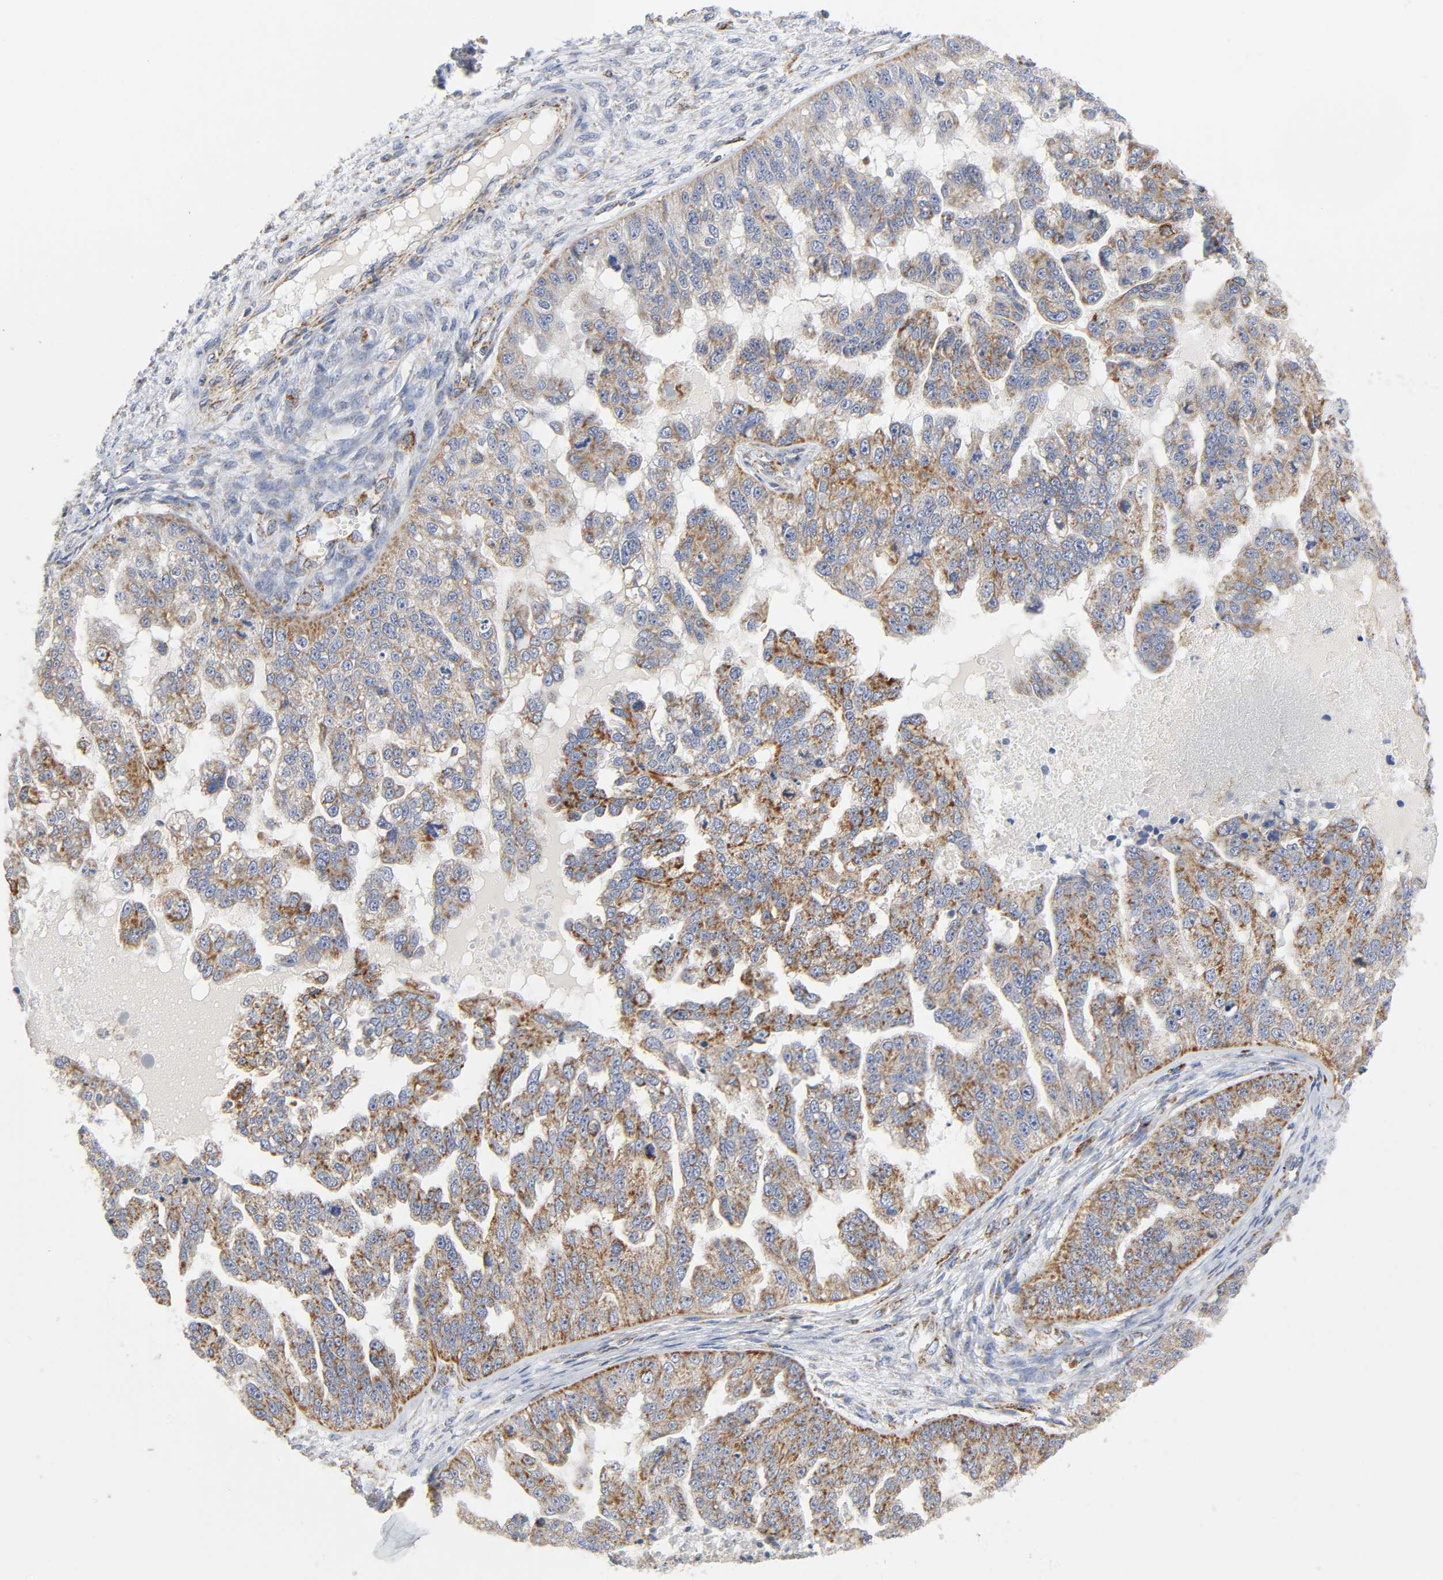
{"staining": {"intensity": "strong", "quantity": "25%-75%", "location": "cytoplasmic/membranous"}, "tissue": "ovarian cancer", "cell_type": "Tumor cells", "image_type": "cancer", "snomed": [{"axis": "morphology", "description": "Cystadenocarcinoma, serous, NOS"}, {"axis": "topography", "description": "Ovary"}], "caption": "Ovarian cancer (serous cystadenocarcinoma) stained with DAB immunohistochemistry (IHC) exhibits high levels of strong cytoplasmic/membranous expression in about 25%-75% of tumor cells. Using DAB (brown) and hematoxylin (blue) stains, captured at high magnification using brightfield microscopy.", "gene": "BAK1", "patient": {"sex": "female", "age": 58}}